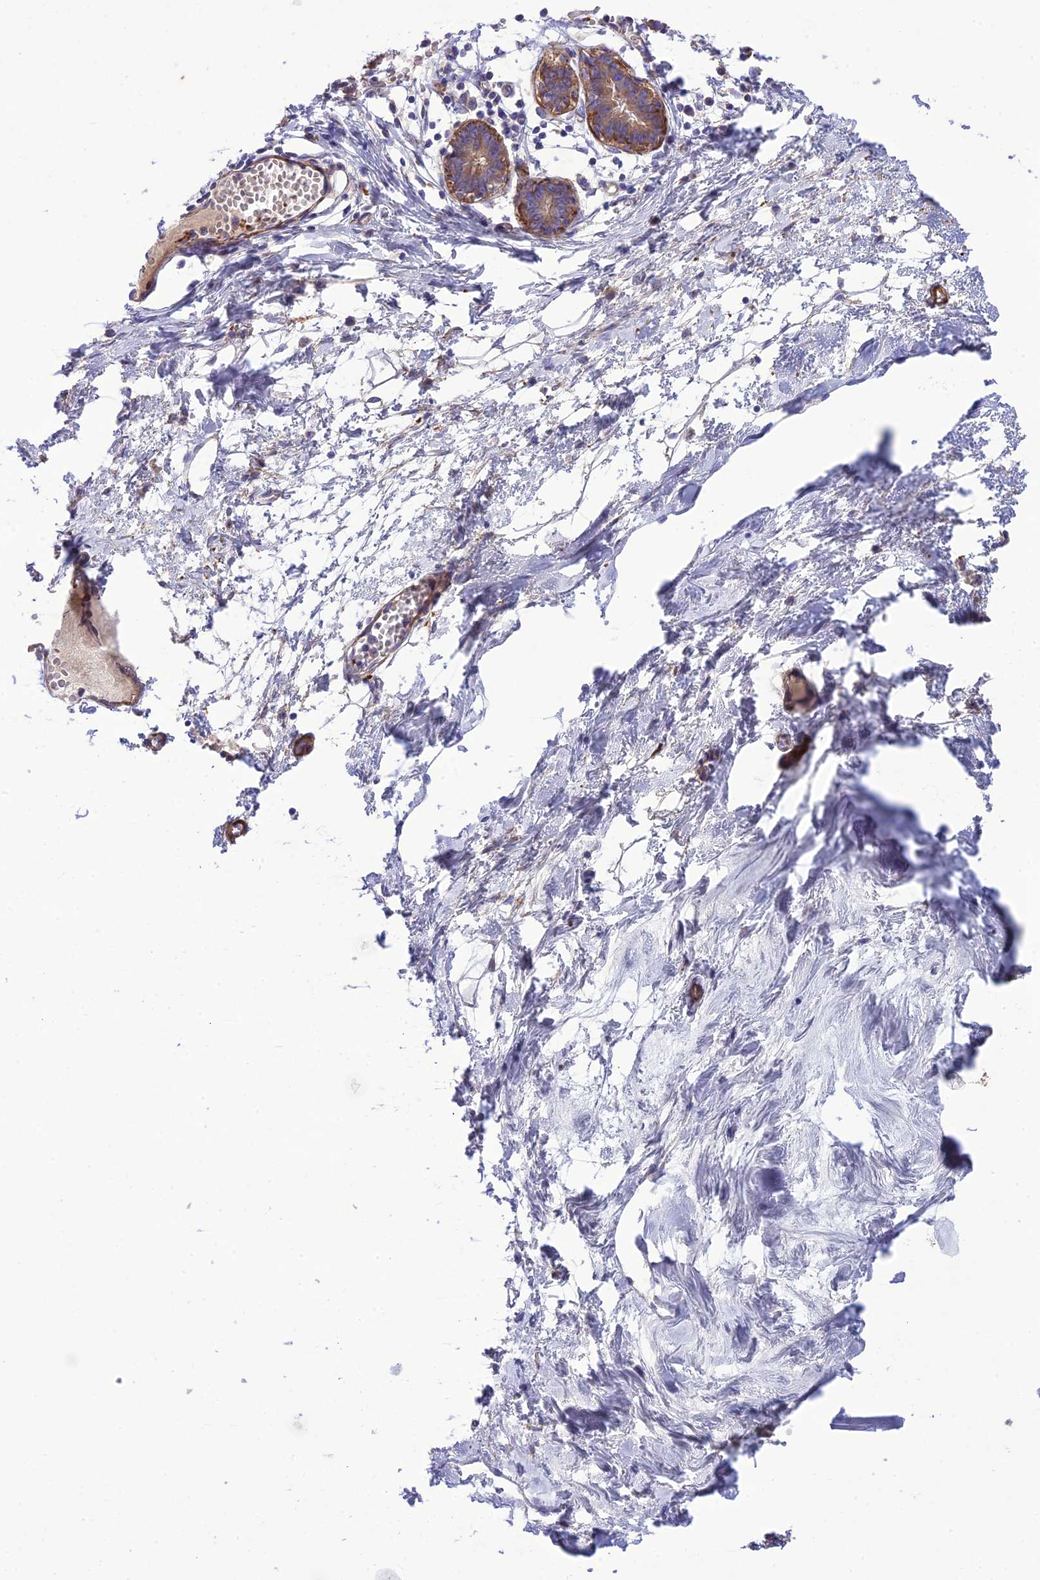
{"staining": {"intensity": "negative", "quantity": "none", "location": "none"}, "tissue": "breast", "cell_type": "Adipocytes", "image_type": "normal", "snomed": [{"axis": "morphology", "description": "Normal tissue, NOS"}, {"axis": "topography", "description": "Breast"}], "caption": "IHC histopathology image of normal breast stained for a protein (brown), which reveals no positivity in adipocytes.", "gene": "FRA10AC1", "patient": {"sex": "female", "age": 27}}